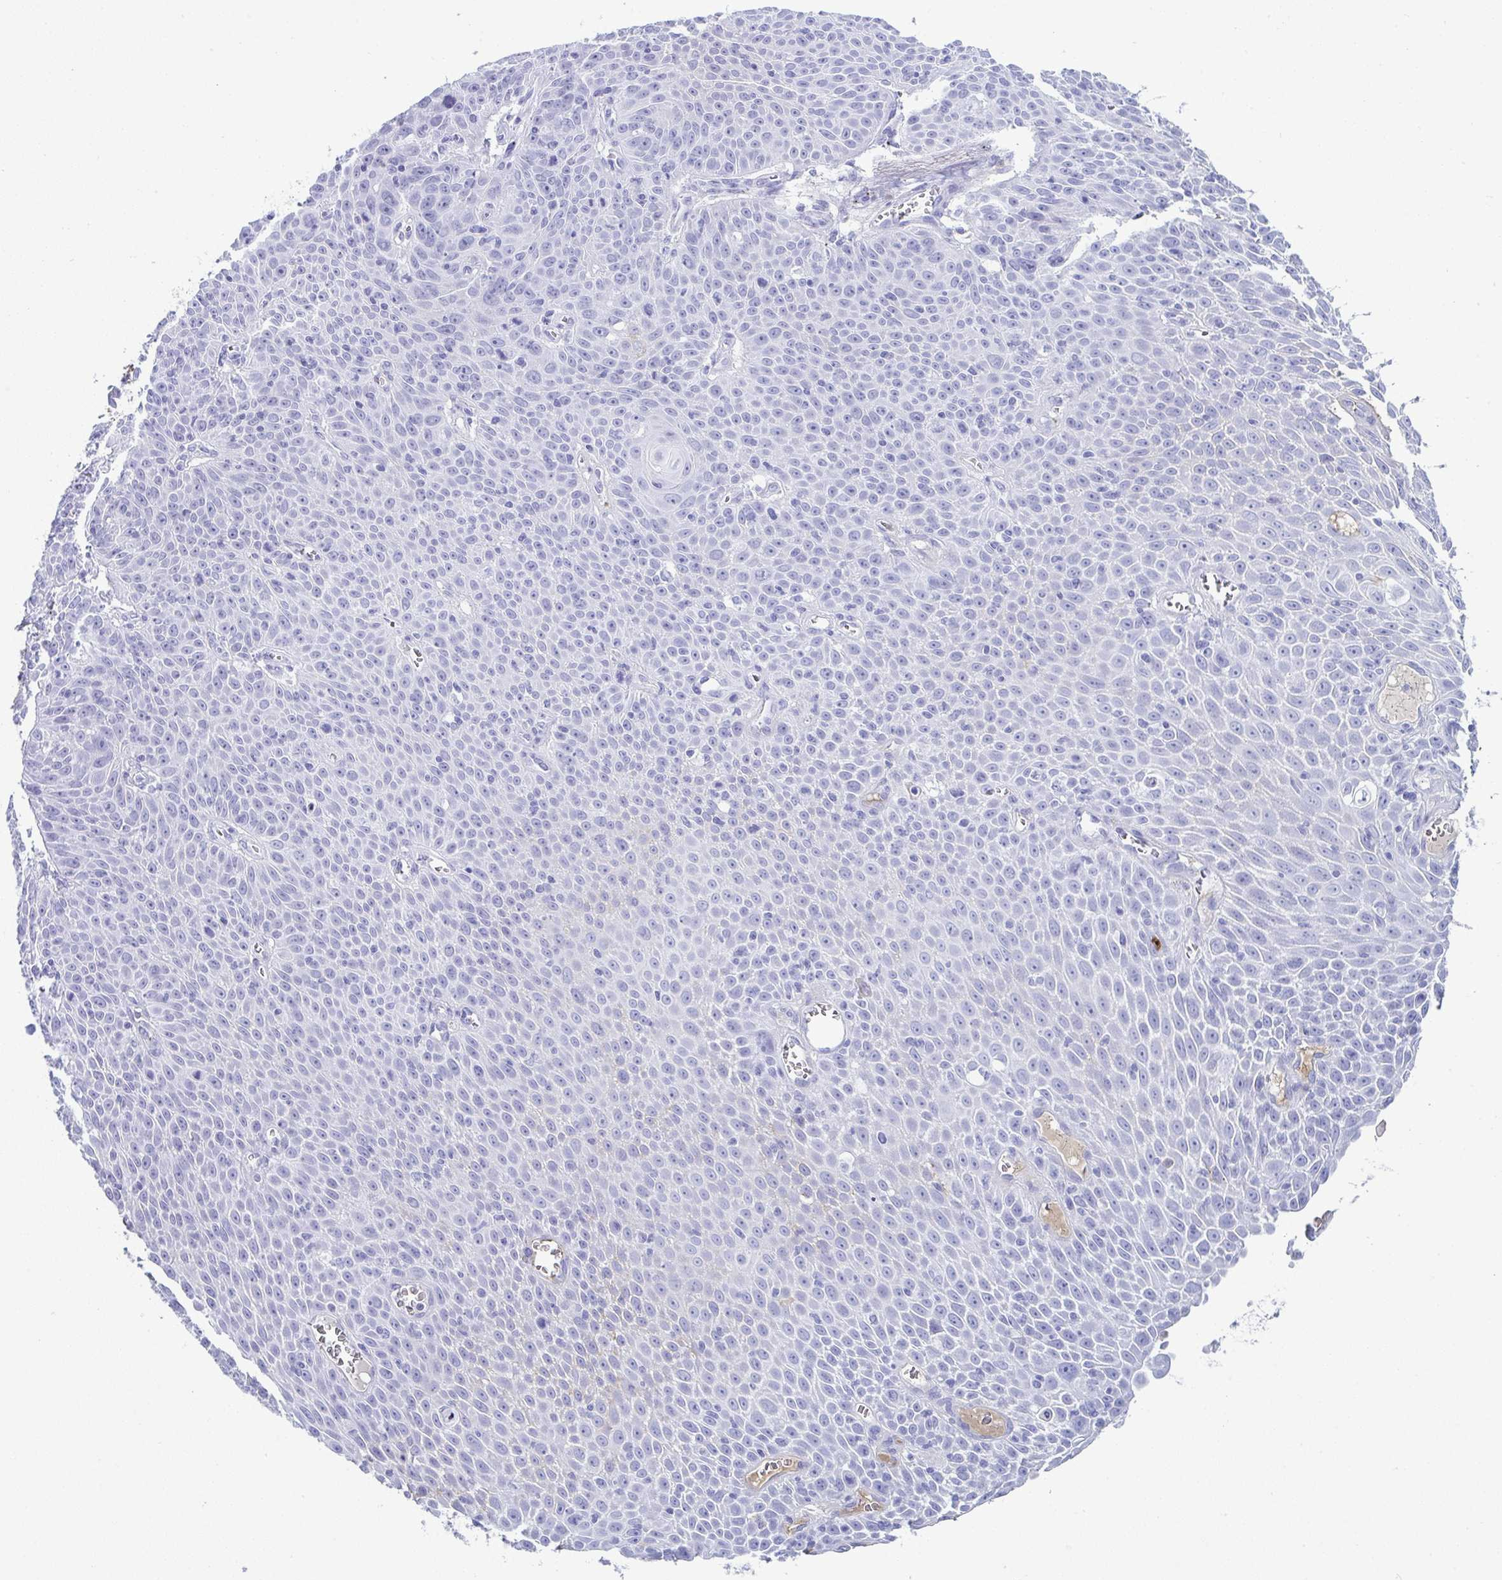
{"staining": {"intensity": "negative", "quantity": "none", "location": "none"}, "tissue": "lung cancer", "cell_type": "Tumor cells", "image_type": "cancer", "snomed": [{"axis": "morphology", "description": "Squamous cell carcinoma, NOS"}, {"axis": "morphology", "description": "Squamous cell carcinoma, metastatic, NOS"}, {"axis": "topography", "description": "Lymph node"}, {"axis": "topography", "description": "Lung"}], "caption": "Immunohistochemistry of lung cancer exhibits no positivity in tumor cells.", "gene": "JCHAIN", "patient": {"sex": "female", "age": 62}}